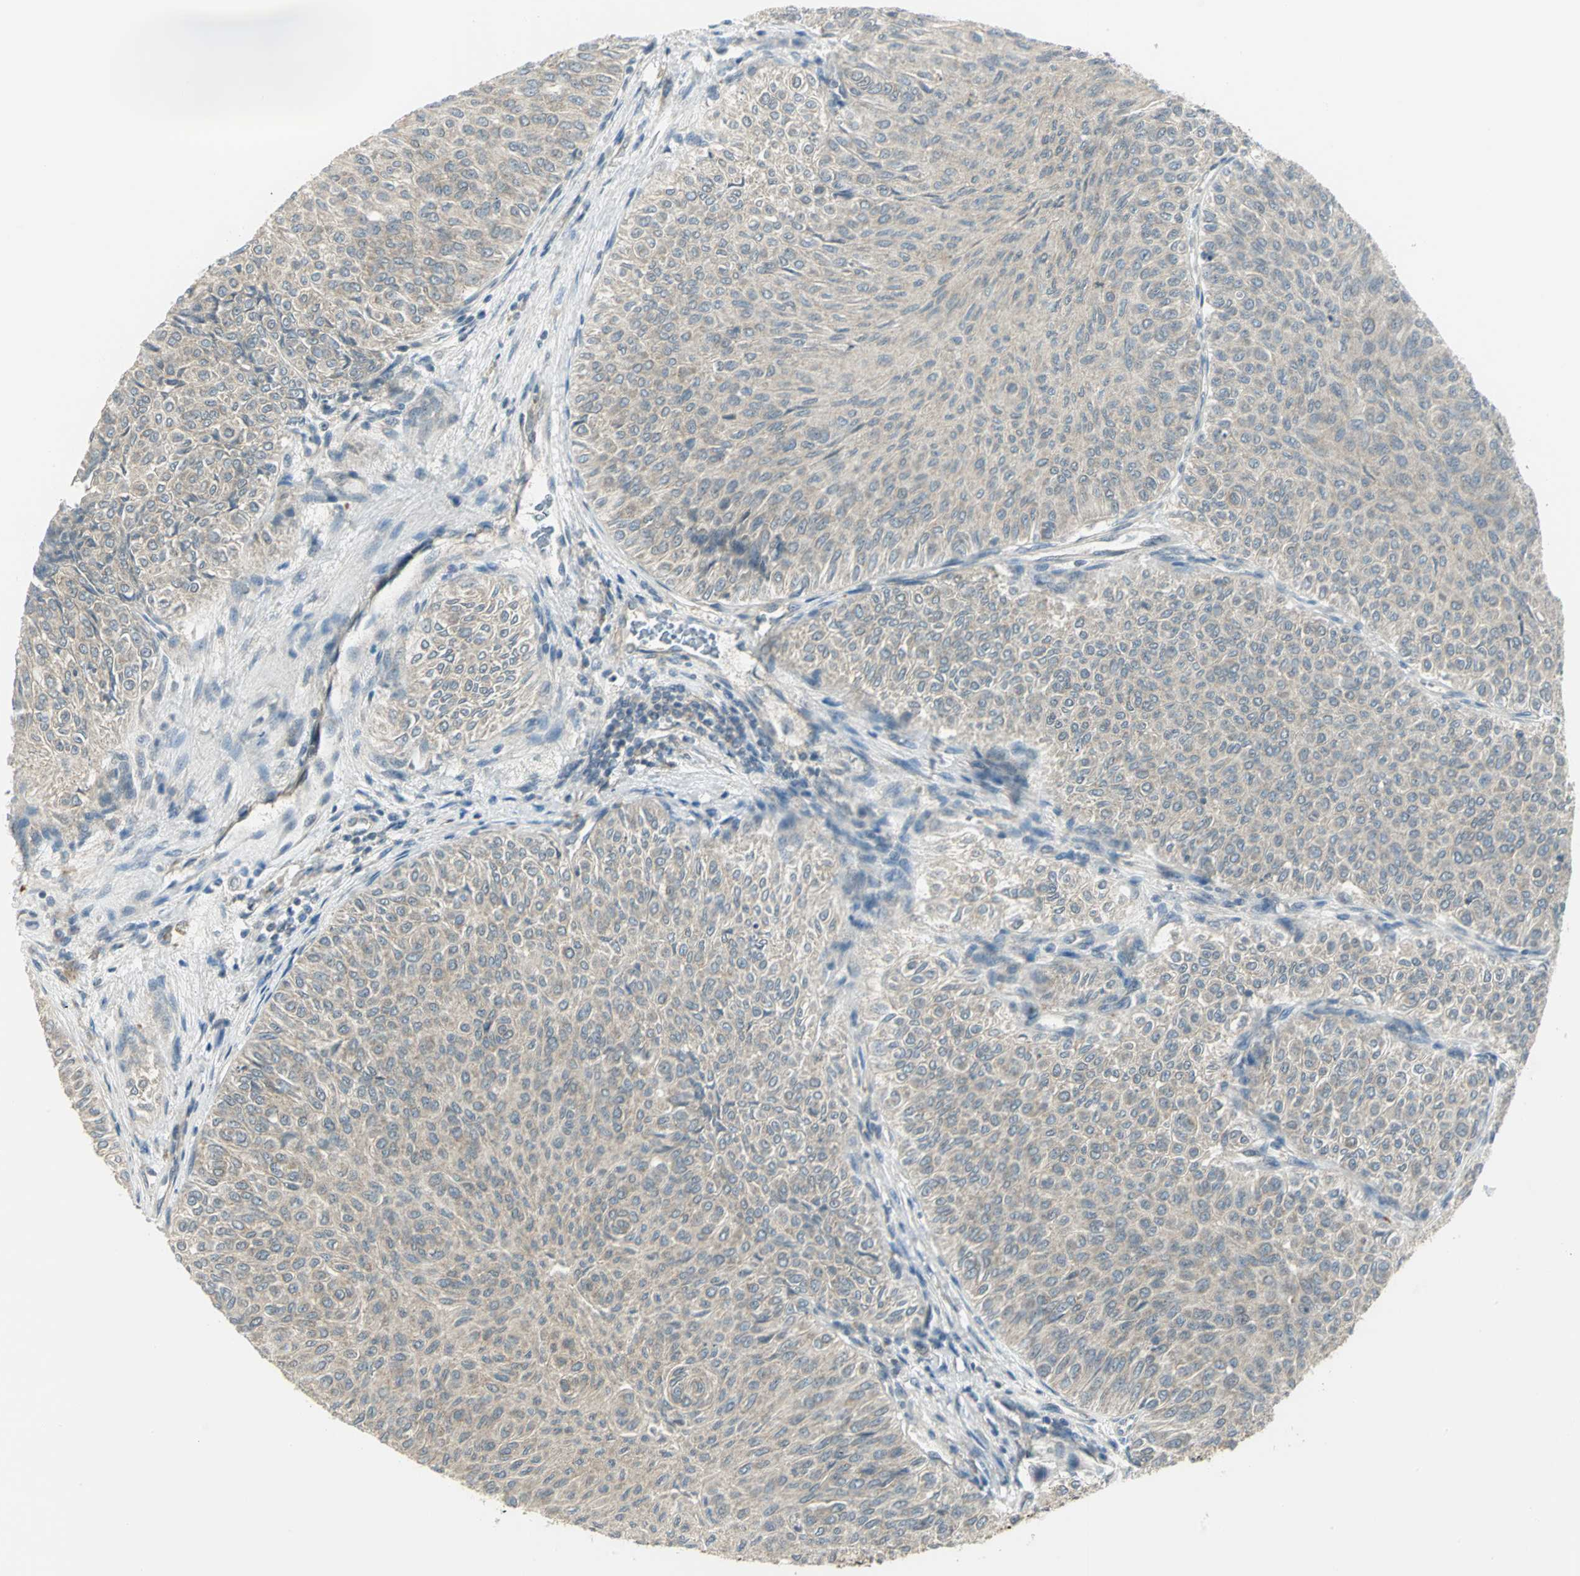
{"staining": {"intensity": "weak", "quantity": ">75%", "location": "cytoplasmic/membranous"}, "tissue": "urothelial cancer", "cell_type": "Tumor cells", "image_type": "cancer", "snomed": [{"axis": "morphology", "description": "Urothelial carcinoma, Low grade"}, {"axis": "topography", "description": "Urinary bladder"}], "caption": "Brown immunohistochemical staining in human urothelial carcinoma (low-grade) exhibits weak cytoplasmic/membranous expression in about >75% of tumor cells.", "gene": "MAPK8IP3", "patient": {"sex": "male", "age": 78}}